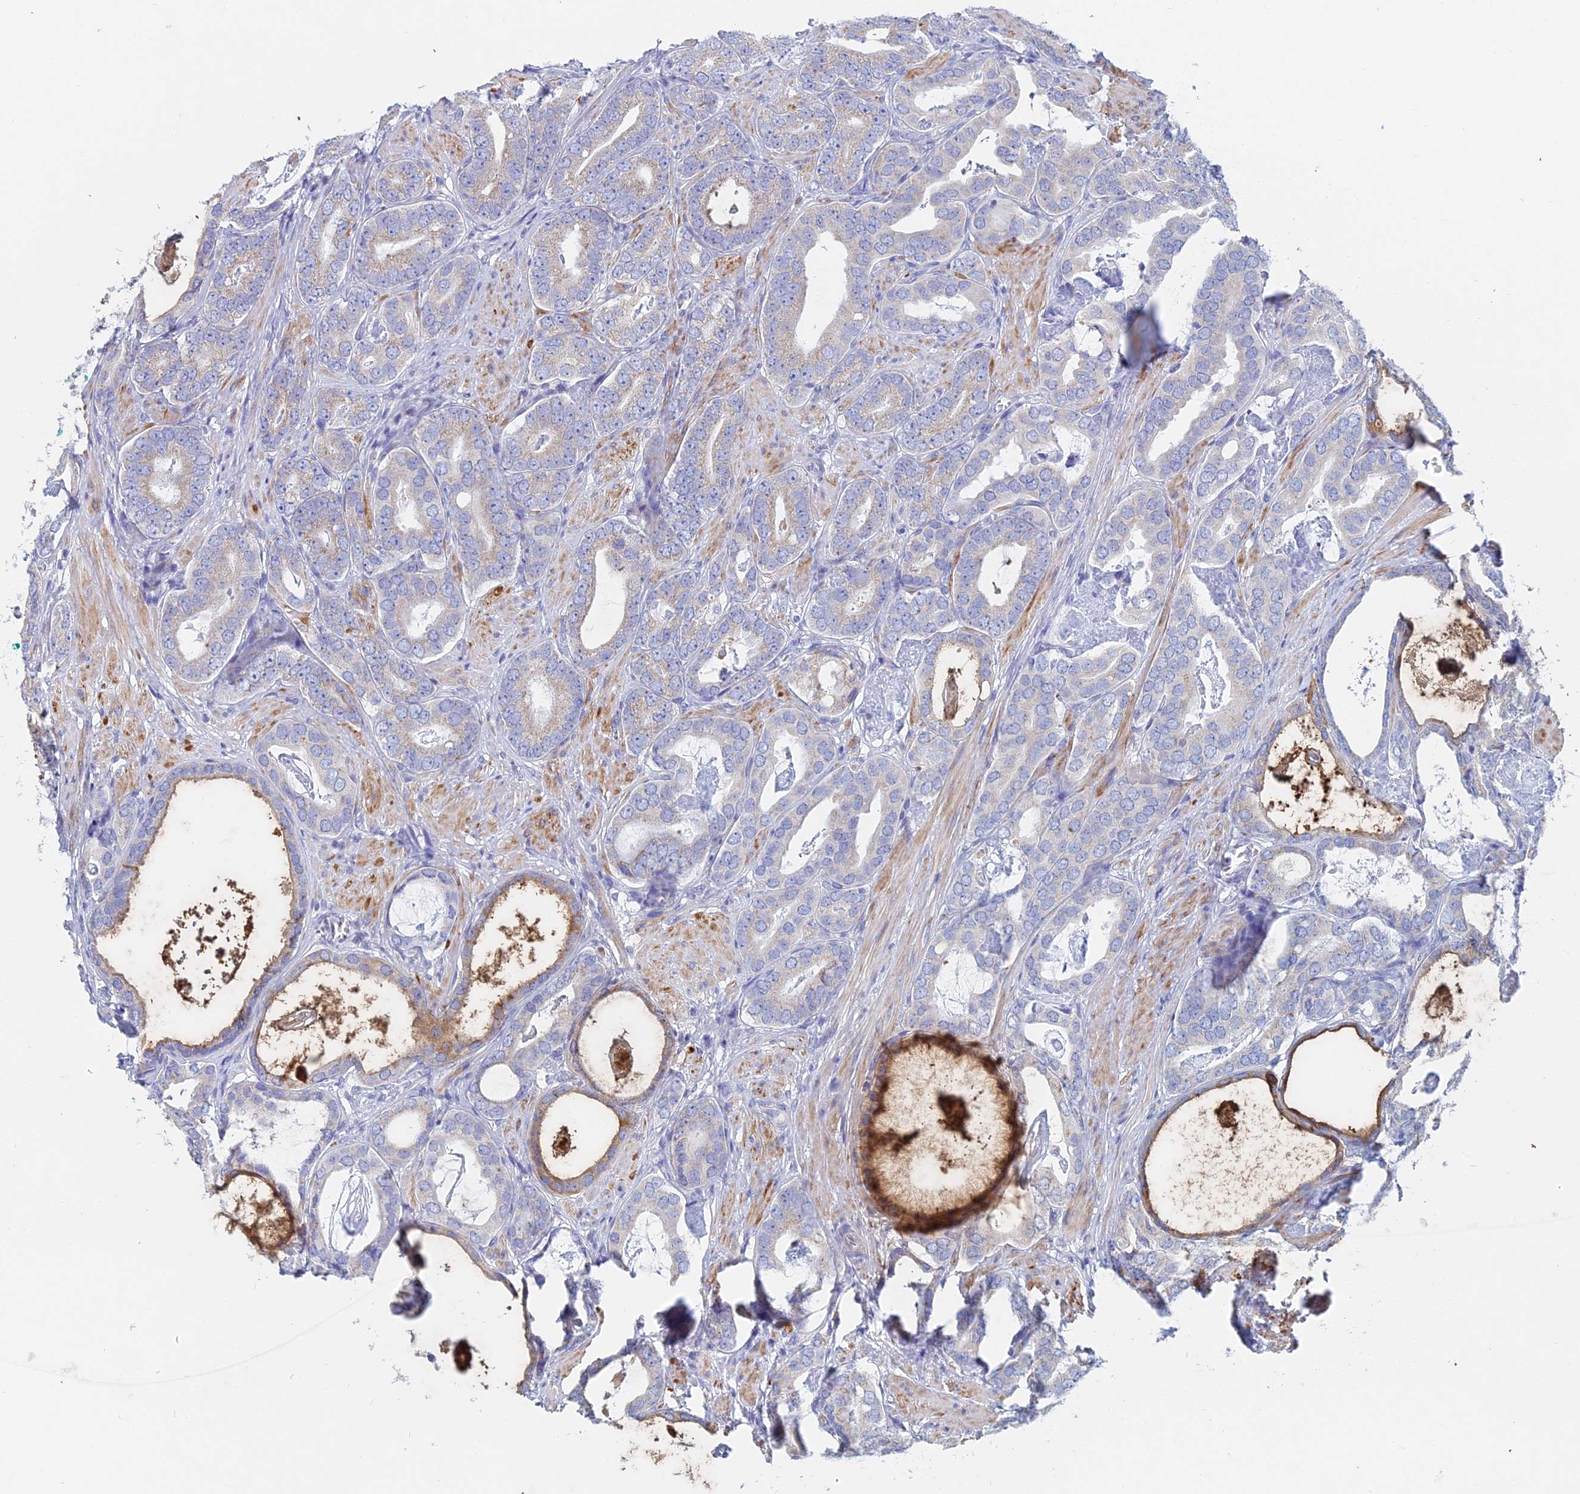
{"staining": {"intensity": "weak", "quantity": "25%-75%", "location": "cytoplasmic/membranous"}, "tissue": "prostate cancer", "cell_type": "Tumor cells", "image_type": "cancer", "snomed": [{"axis": "morphology", "description": "Adenocarcinoma, Low grade"}, {"axis": "topography", "description": "Prostate"}], "caption": "DAB (3,3'-diaminobenzidine) immunohistochemical staining of low-grade adenocarcinoma (prostate) shows weak cytoplasmic/membranous protein positivity in about 25%-75% of tumor cells.", "gene": "ACSM1", "patient": {"sex": "male", "age": 71}}